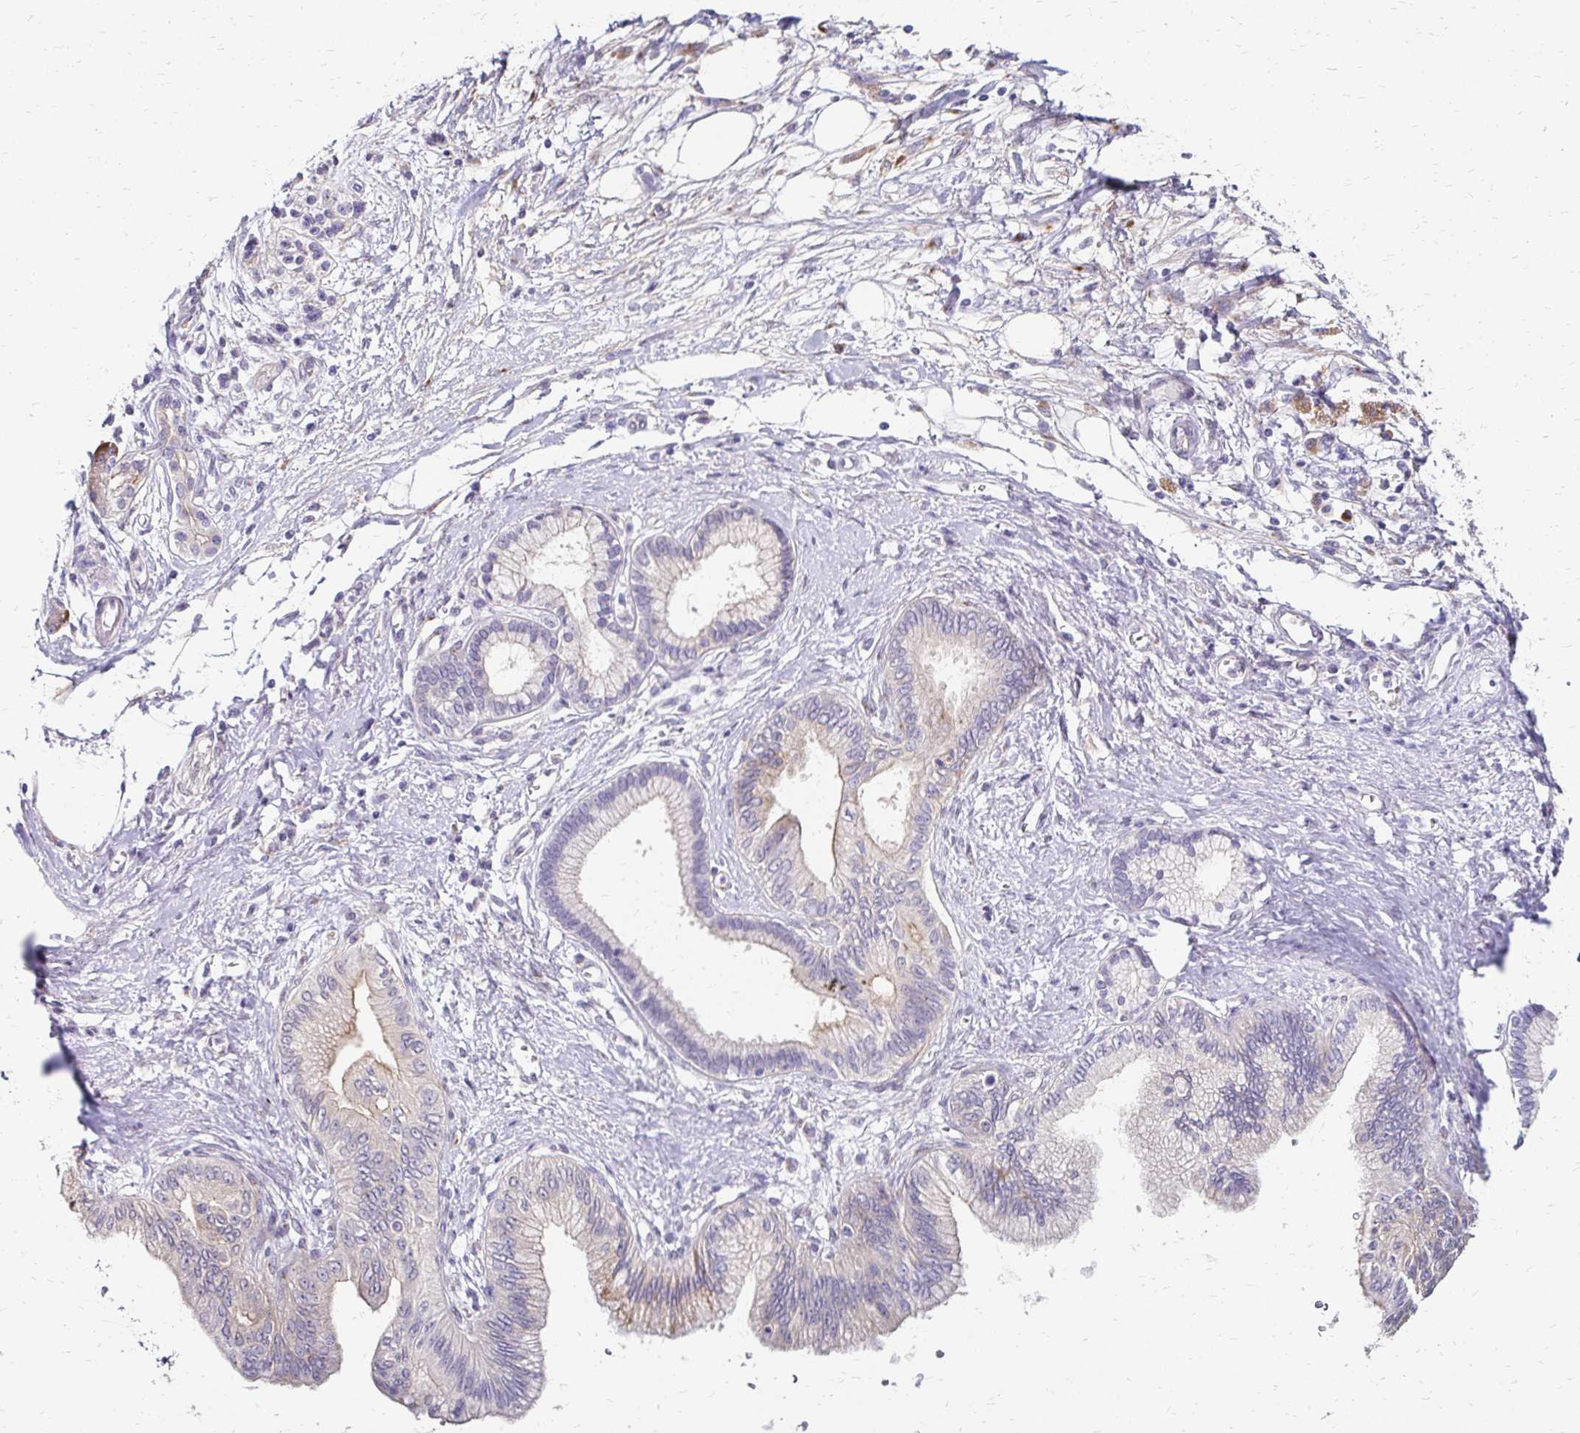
{"staining": {"intensity": "weak", "quantity": "<25%", "location": "cytoplasmic/membranous"}, "tissue": "pancreatic cancer", "cell_type": "Tumor cells", "image_type": "cancer", "snomed": [{"axis": "morphology", "description": "Adenocarcinoma, NOS"}, {"axis": "topography", "description": "Pancreas"}], "caption": "Human pancreatic cancer stained for a protein using immunohistochemistry (IHC) shows no positivity in tumor cells.", "gene": "PRIMA1", "patient": {"sex": "female", "age": 77}}